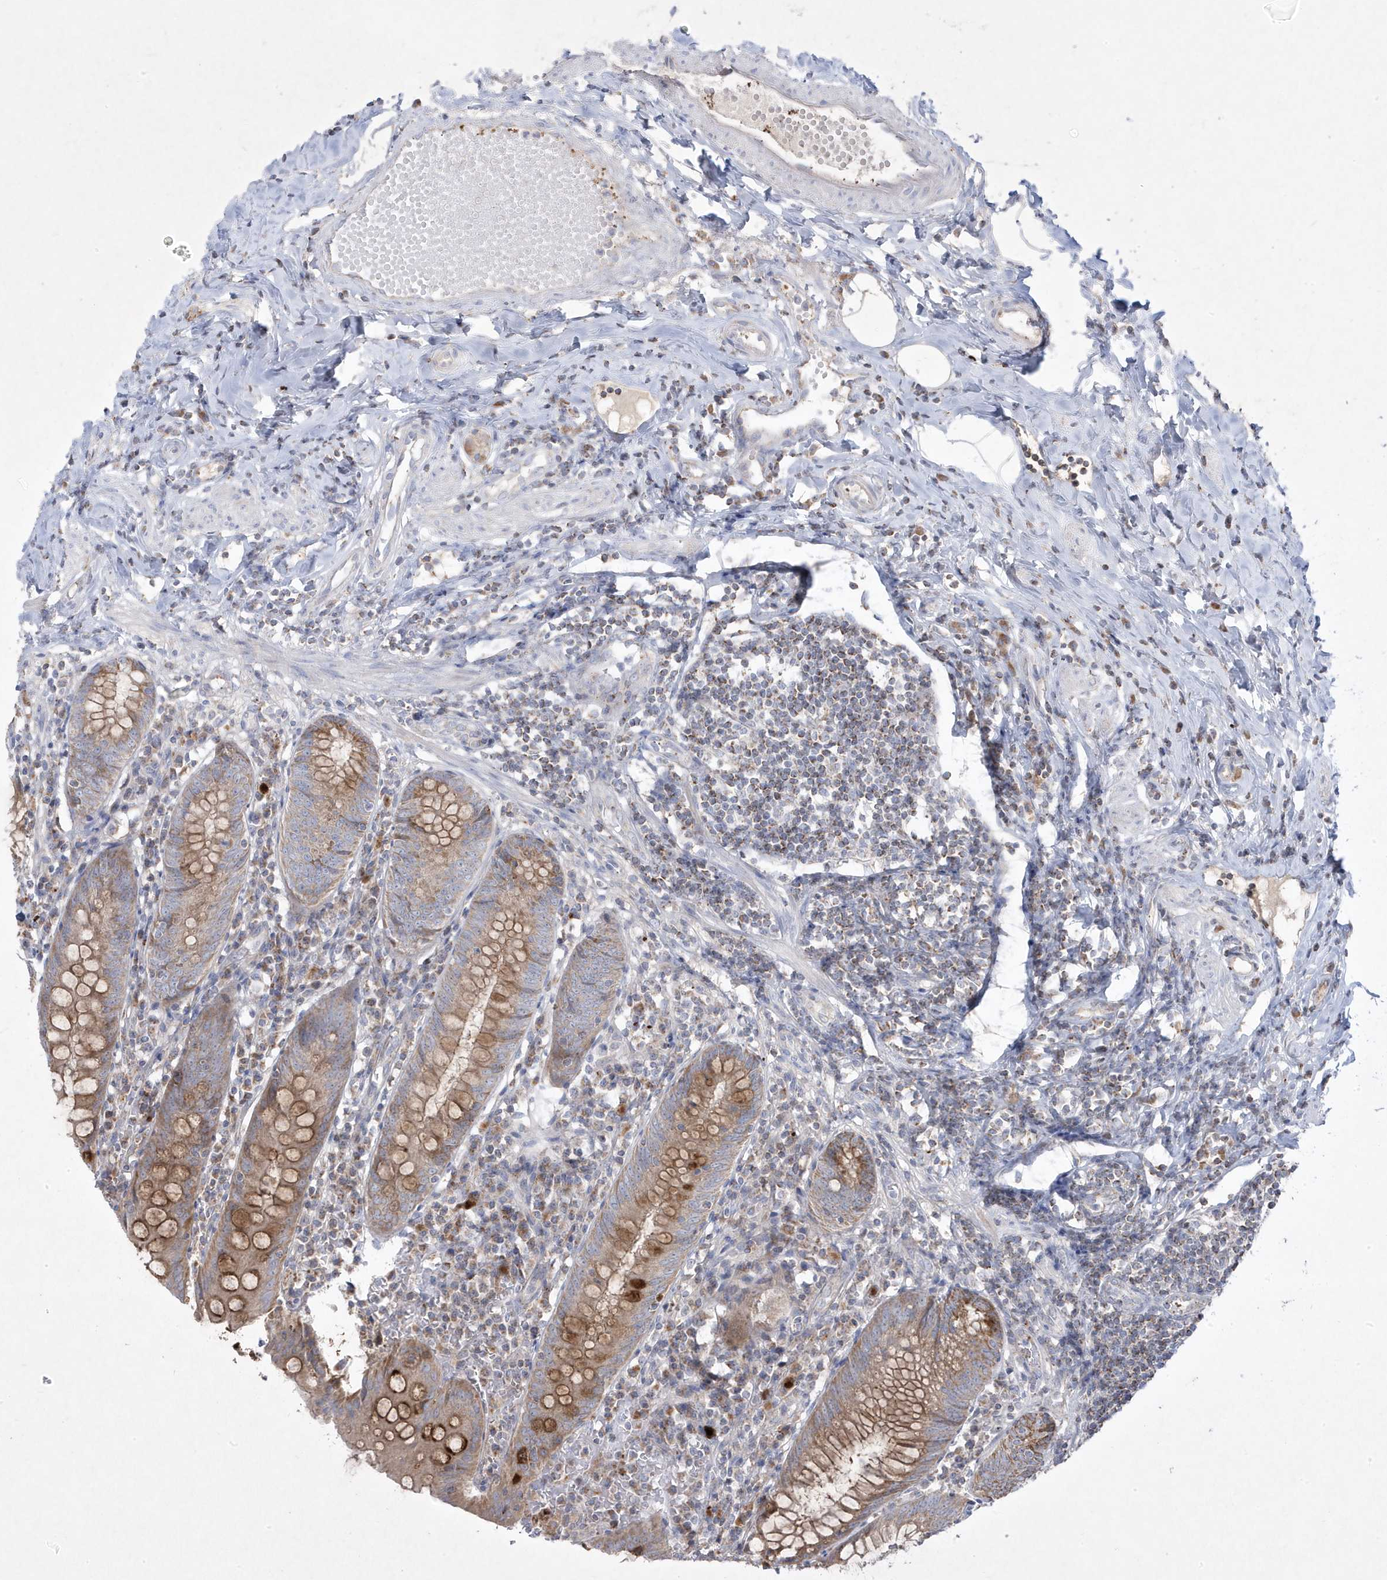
{"staining": {"intensity": "strong", "quantity": "25%-75%", "location": "cytoplasmic/membranous"}, "tissue": "appendix", "cell_type": "Glandular cells", "image_type": "normal", "snomed": [{"axis": "morphology", "description": "Normal tissue, NOS"}, {"axis": "topography", "description": "Appendix"}], "caption": "IHC histopathology image of unremarkable appendix stained for a protein (brown), which displays high levels of strong cytoplasmic/membranous positivity in about 25%-75% of glandular cells.", "gene": "ADAMTSL3", "patient": {"sex": "female", "age": 54}}